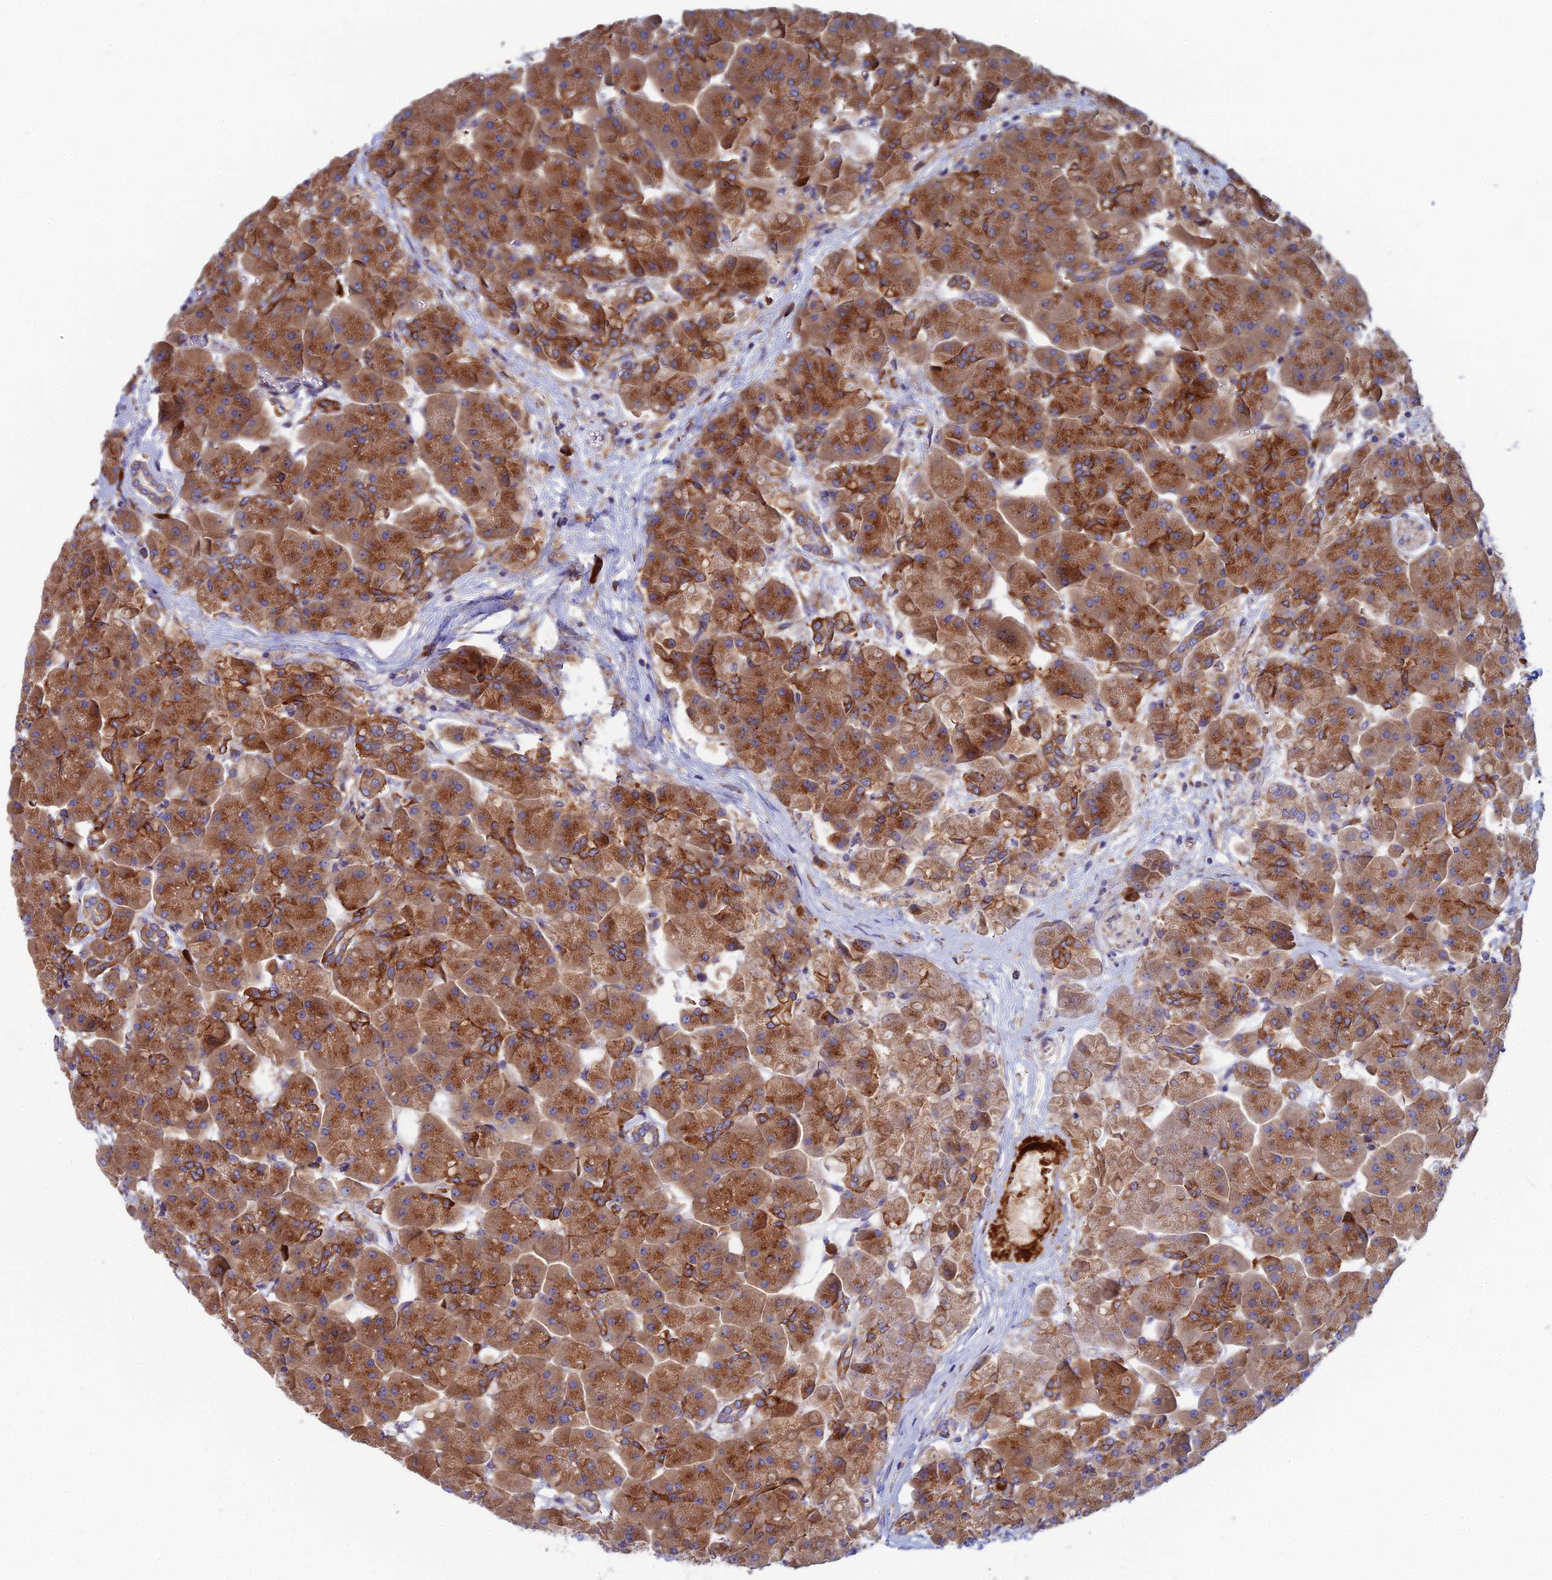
{"staining": {"intensity": "strong", "quantity": ">75%", "location": "cytoplasmic/membranous"}, "tissue": "pancreas", "cell_type": "Exocrine glandular cells", "image_type": "normal", "snomed": [{"axis": "morphology", "description": "Normal tissue, NOS"}, {"axis": "topography", "description": "Pancreas"}], "caption": "Brown immunohistochemical staining in benign human pancreas displays strong cytoplasmic/membranous staining in approximately >75% of exocrine glandular cells. (brown staining indicates protein expression, while blue staining denotes nuclei).", "gene": "CLCN3", "patient": {"sex": "male", "age": 66}}